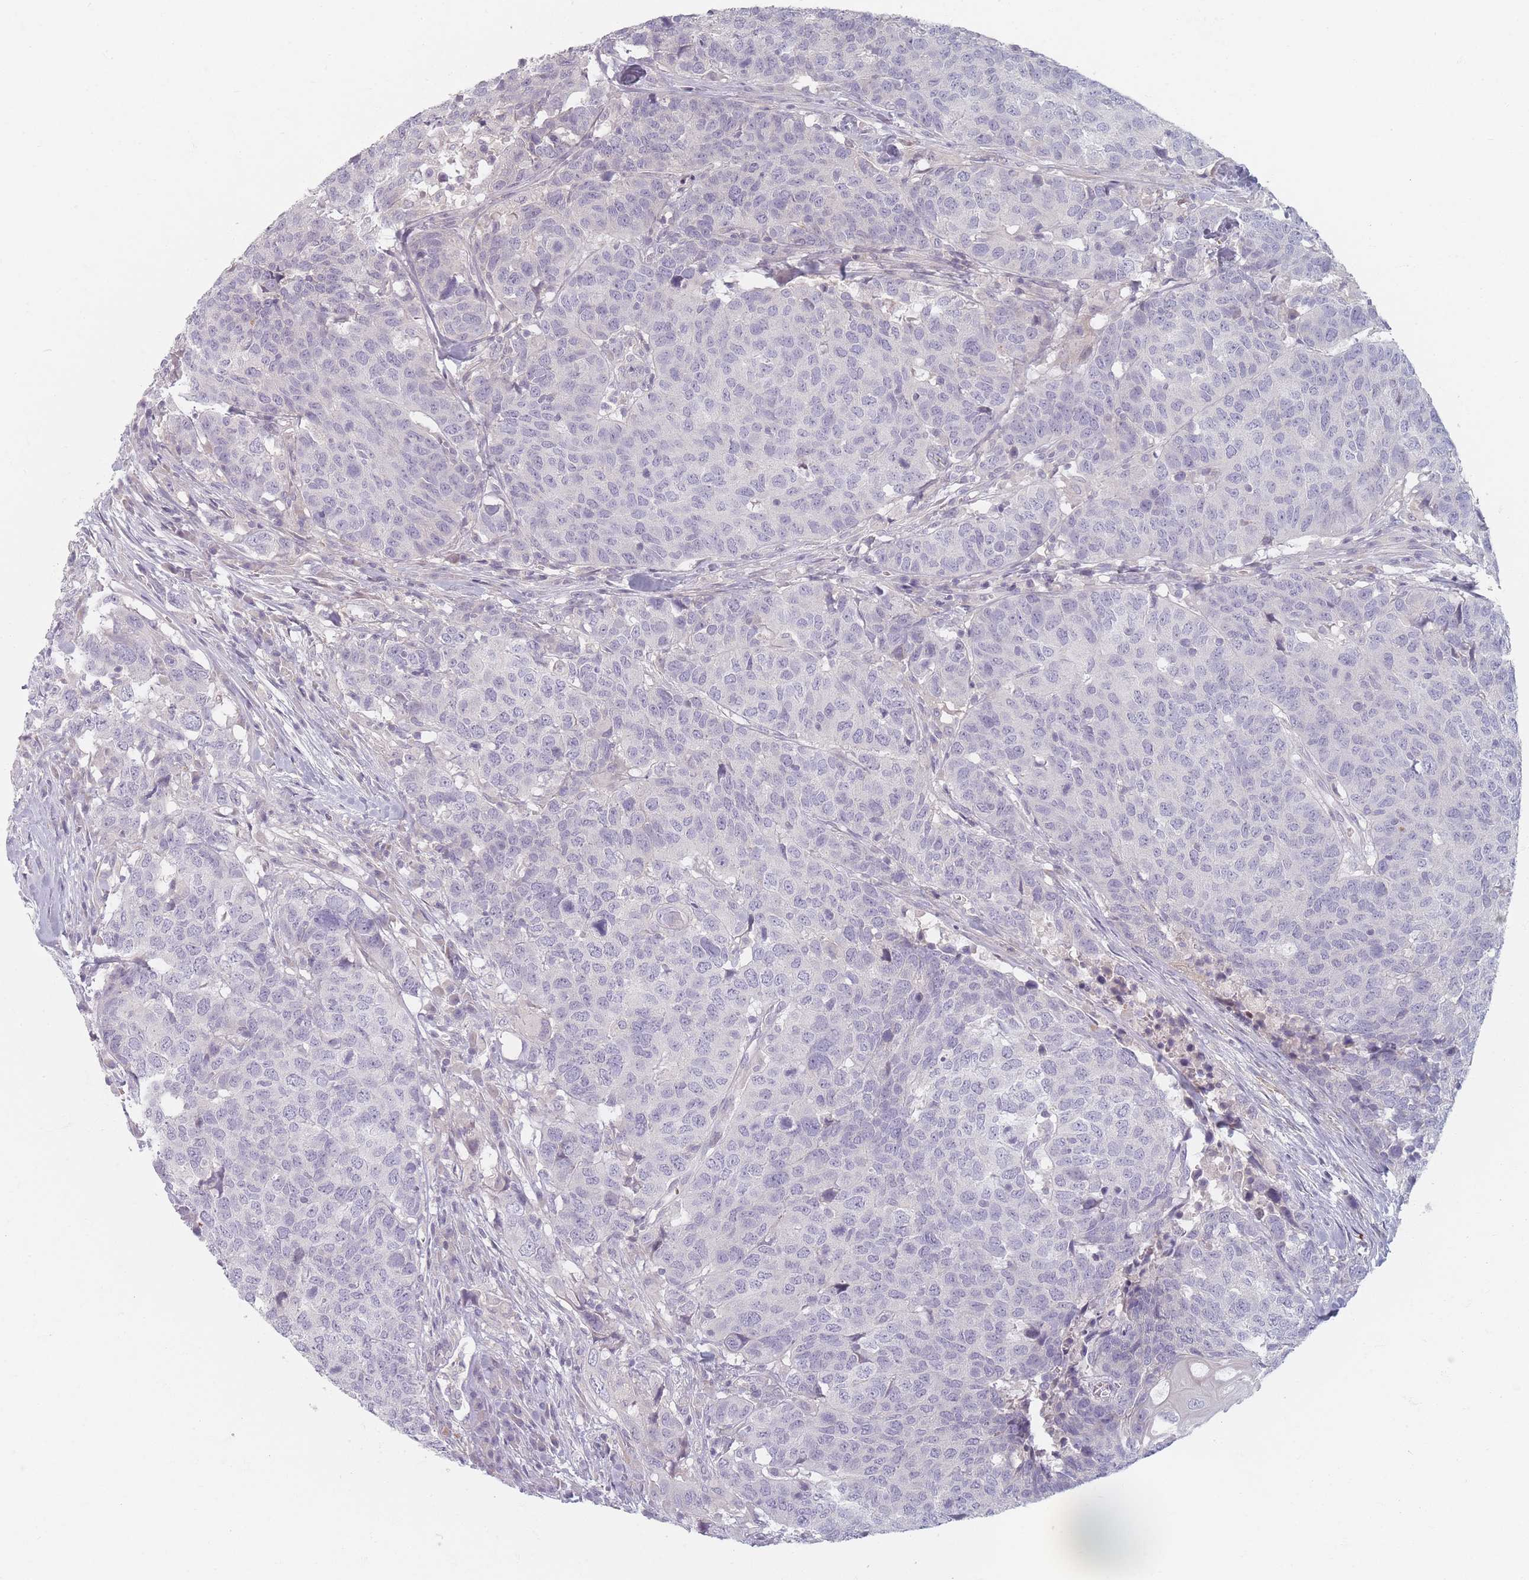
{"staining": {"intensity": "negative", "quantity": "none", "location": "none"}, "tissue": "head and neck cancer", "cell_type": "Tumor cells", "image_type": "cancer", "snomed": [{"axis": "morphology", "description": "Normal tissue, NOS"}, {"axis": "morphology", "description": "Squamous cell carcinoma, NOS"}, {"axis": "topography", "description": "Skeletal muscle"}, {"axis": "topography", "description": "Vascular tissue"}, {"axis": "topography", "description": "Peripheral nerve tissue"}, {"axis": "topography", "description": "Head-Neck"}], "caption": "DAB (3,3'-diaminobenzidine) immunohistochemical staining of human head and neck squamous cell carcinoma shows no significant staining in tumor cells.", "gene": "TMOD1", "patient": {"sex": "male", "age": 66}}